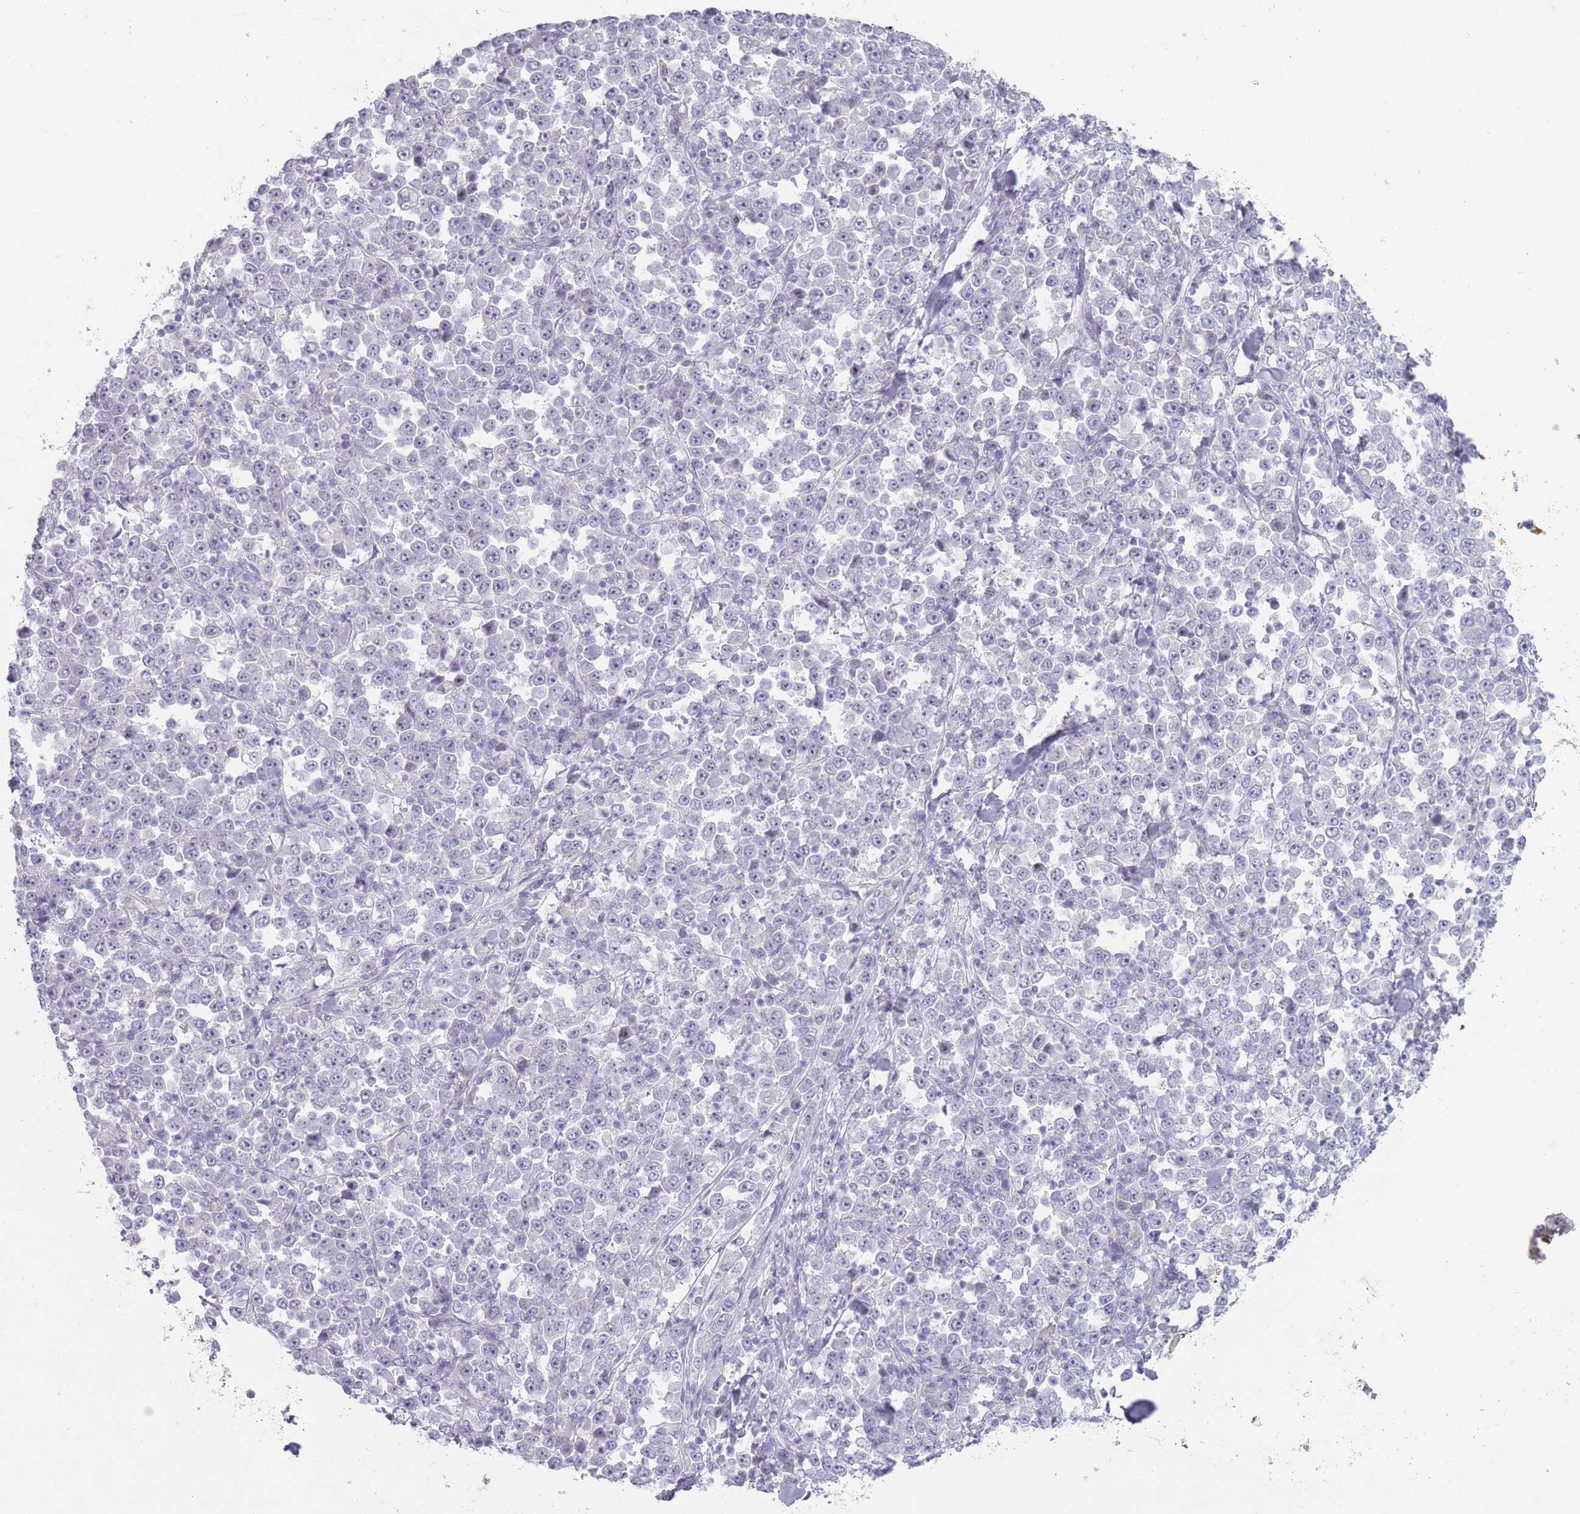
{"staining": {"intensity": "negative", "quantity": "none", "location": "none"}, "tissue": "stomach cancer", "cell_type": "Tumor cells", "image_type": "cancer", "snomed": [{"axis": "morphology", "description": "Normal tissue, NOS"}, {"axis": "morphology", "description": "Adenocarcinoma, NOS"}, {"axis": "topography", "description": "Stomach, upper"}, {"axis": "topography", "description": "Stomach"}], "caption": "Stomach cancer stained for a protein using IHC shows no staining tumor cells.", "gene": "PAIP2B", "patient": {"sex": "male", "age": 59}}